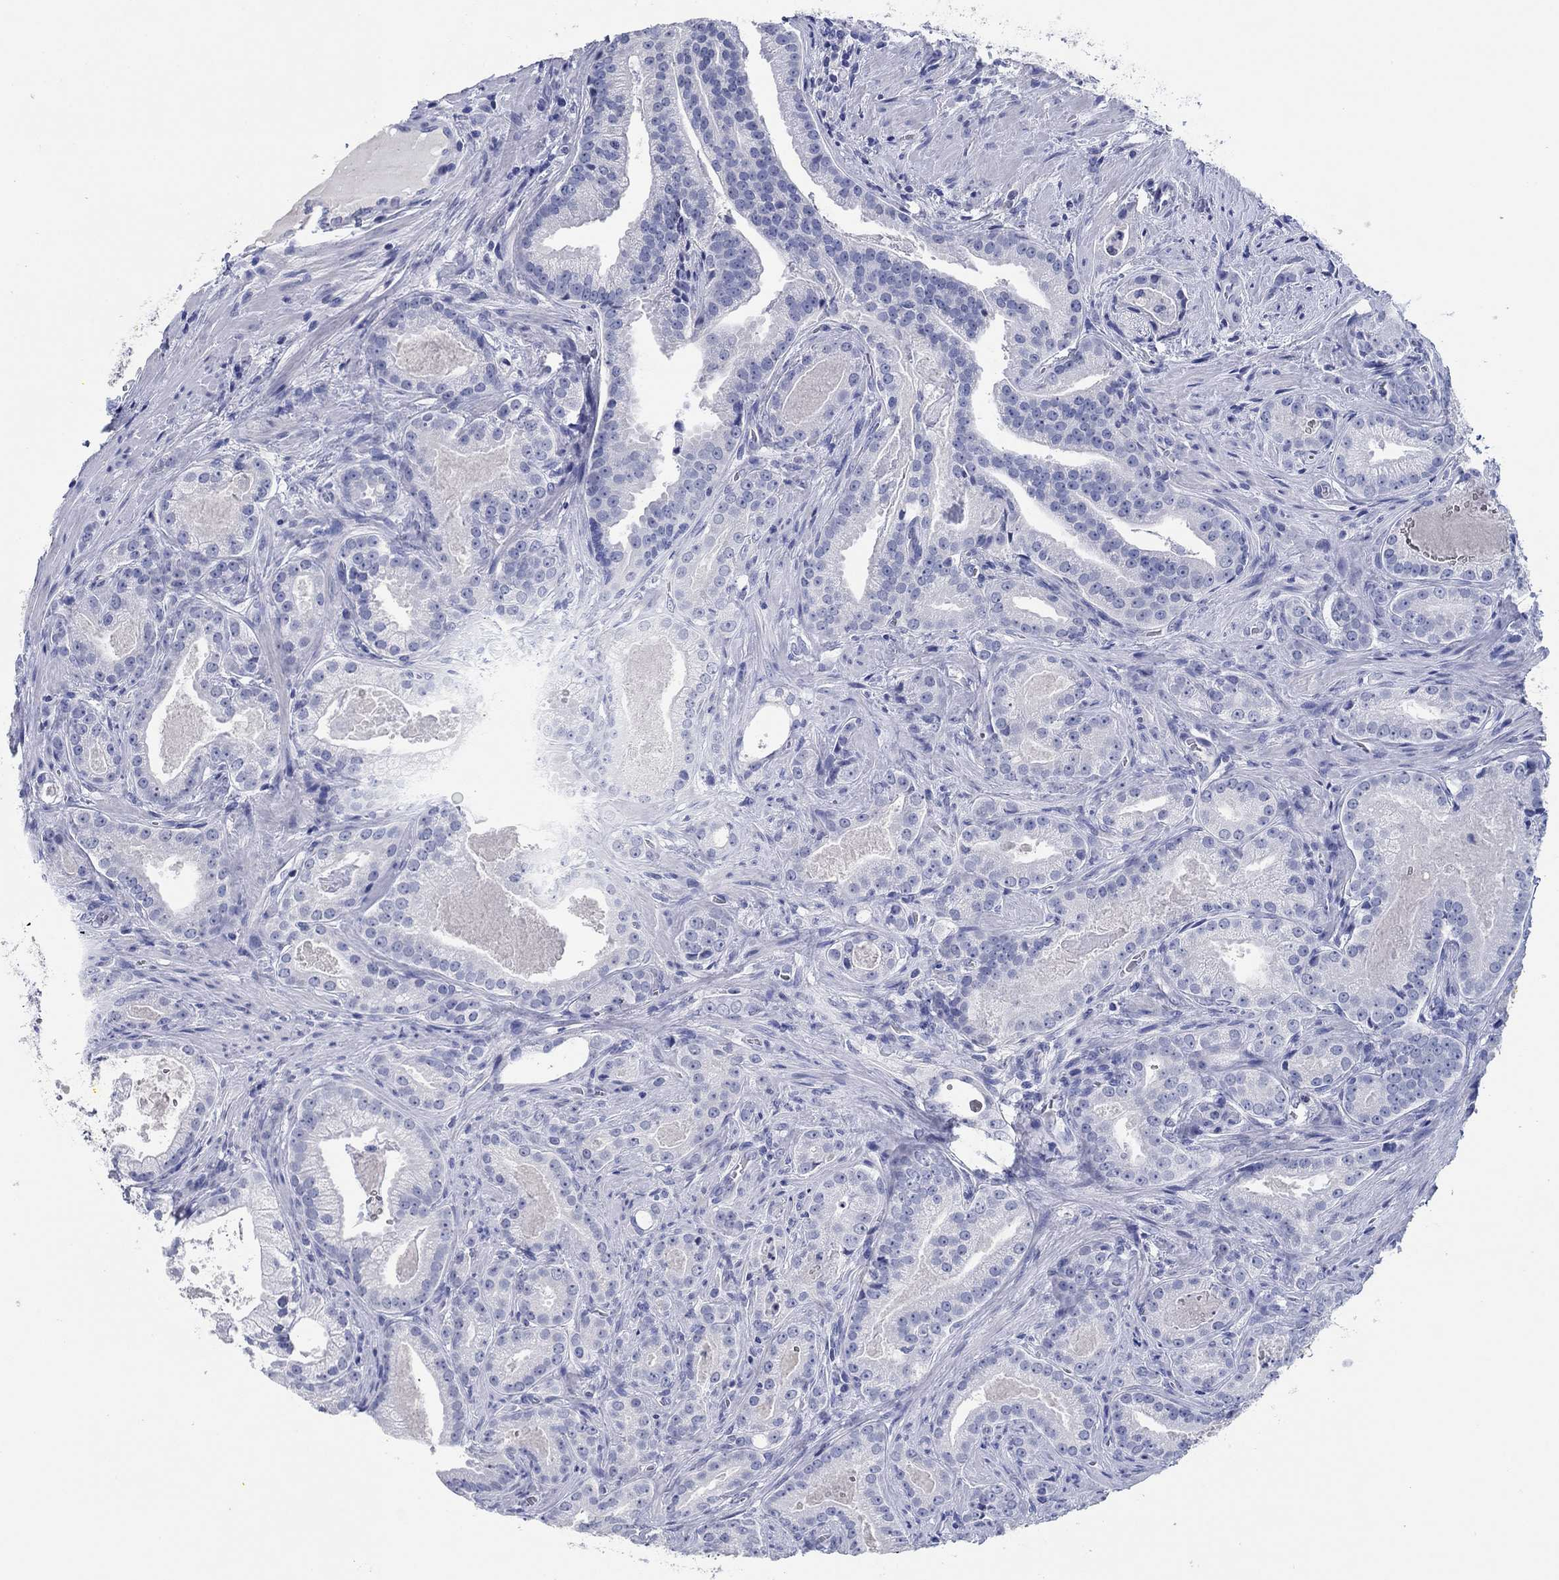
{"staining": {"intensity": "negative", "quantity": "none", "location": "none"}, "tissue": "prostate cancer", "cell_type": "Tumor cells", "image_type": "cancer", "snomed": [{"axis": "morphology", "description": "Adenocarcinoma, NOS"}, {"axis": "topography", "description": "Prostate"}], "caption": "Immunohistochemical staining of adenocarcinoma (prostate) shows no significant positivity in tumor cells.", "gene": "POU5F1", "patient": {"sex": "male", "age": 61}}